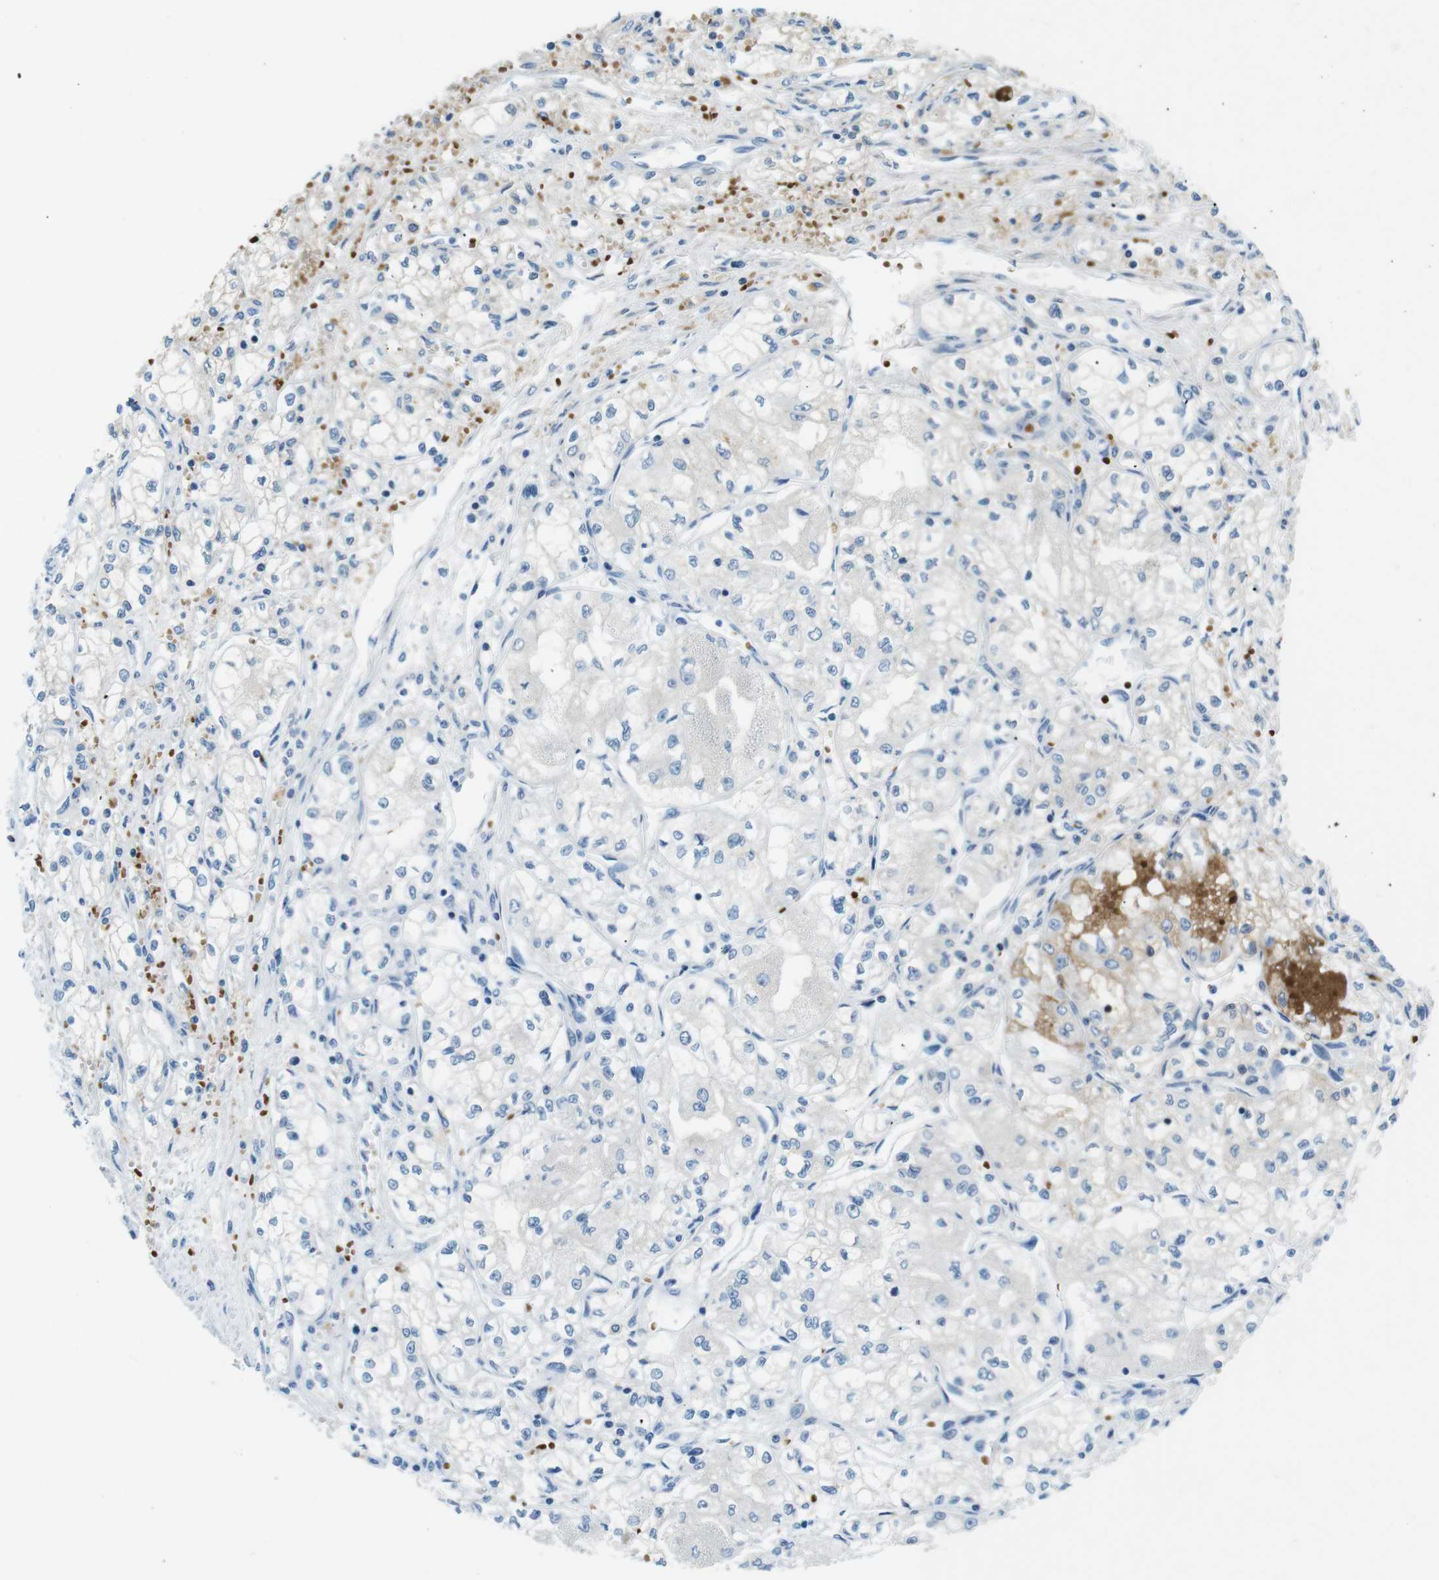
{"staining": {"intensity": "negative", "quantity": "none", "location": "none"}, "tissue": "renal cancer", "cell_type": "Tumor cells", "image_type": "cancer", "snomed": [{"axis": "morphology", "description": "Normal tissue, NOS"}, {"axis": "morphology", "description": "Adenocarcinoma, NOS"}, {"axis": "topography", "description": "Kidney"}], "caption": "This micrograph is of renal cancer (adenocarcinoma) stained with immunohistochemistry to label a protein in brown with the nuclei are counter-stained blue. There is no staining in tumor cells.", "gene": "TFAP2C", "patient": {"sex": "male", "age": 59}}